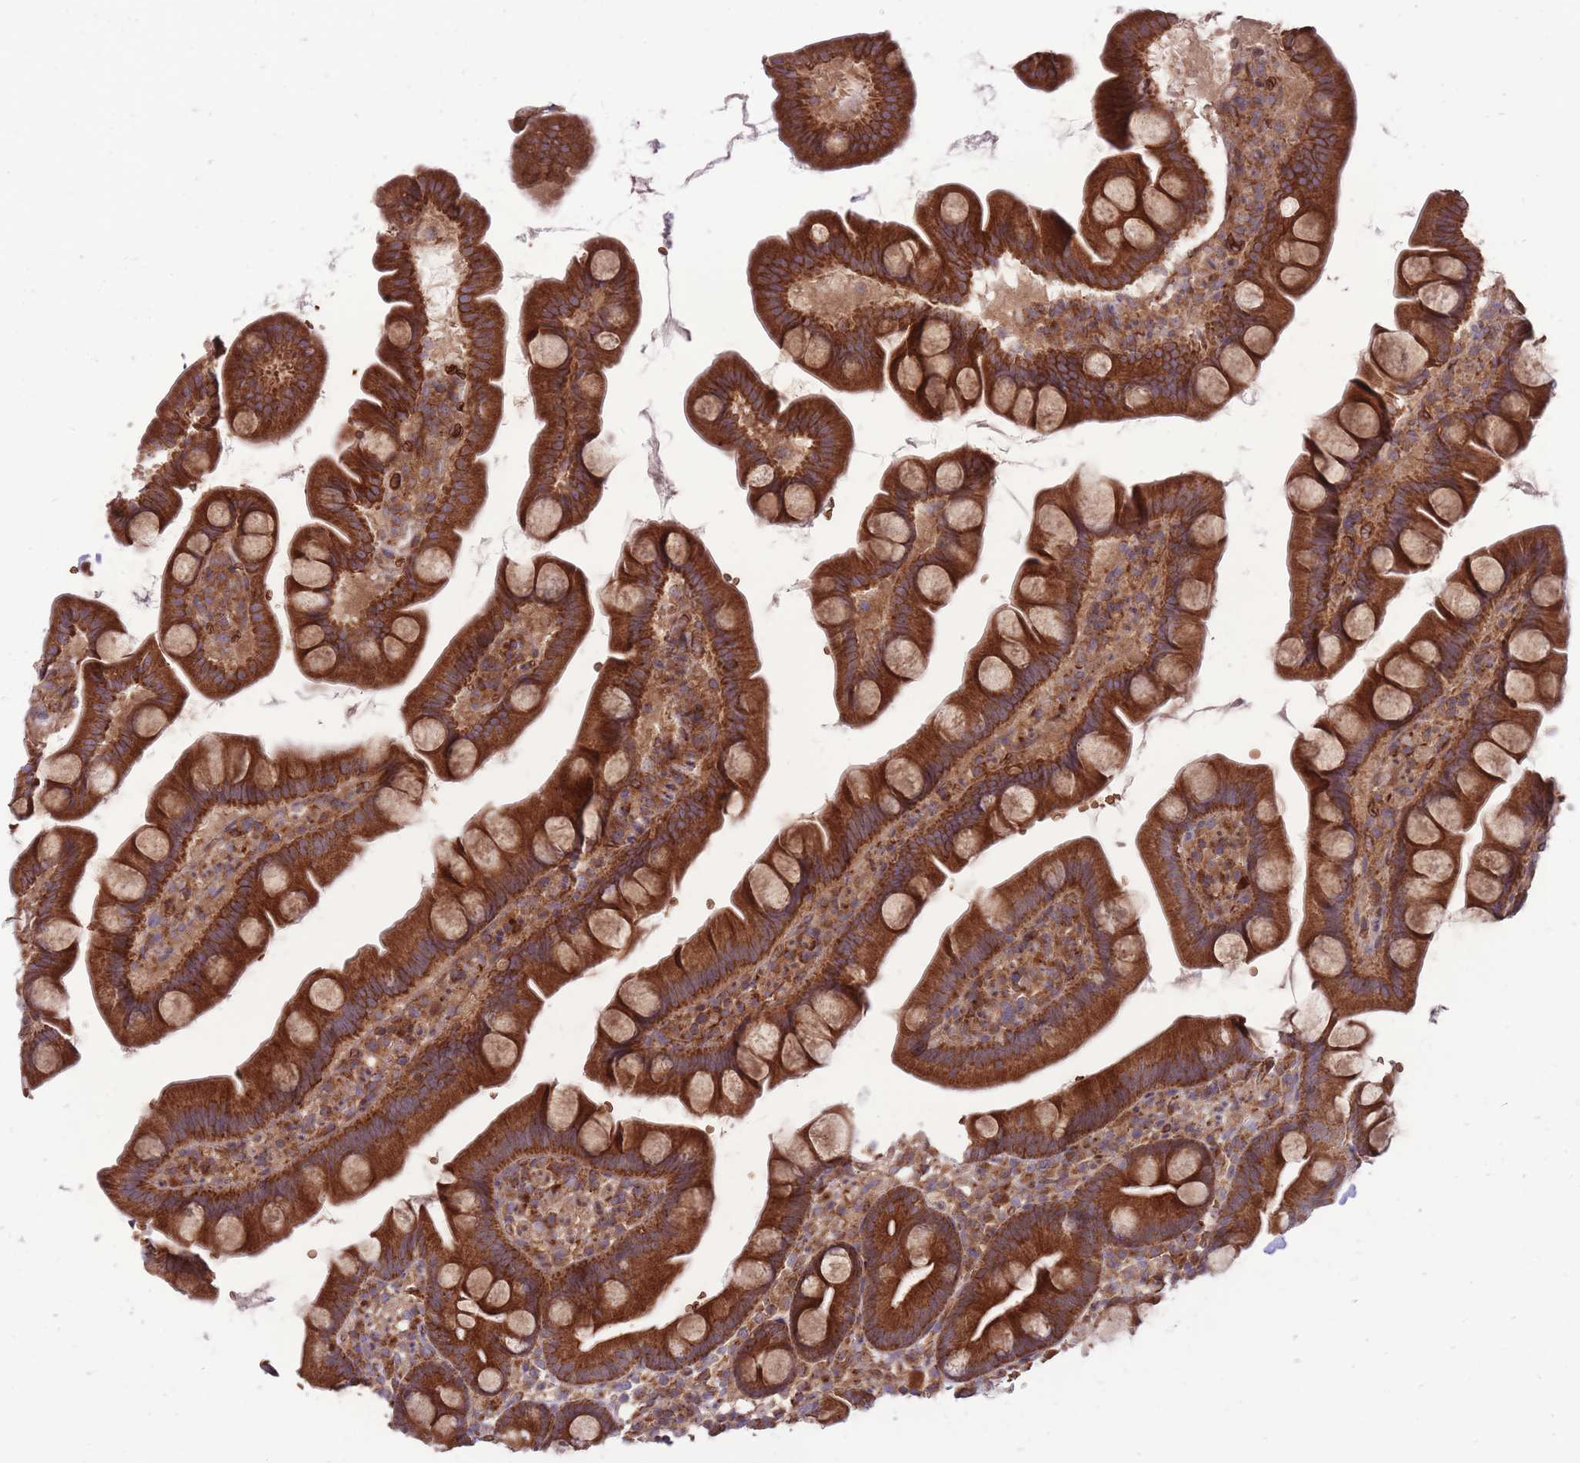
{"staining": {"intensity": "strong", "quantity": ">75%", "location": "cytoplasmic/membranous"}, "tissue": "small intestine", "cell_type": "Glandular cells", "image_type": "normal", "snomed": [{"axis": "morphology", "description": "Normal tissue, NOS"}, {"axis": "topography", "description": "Small intestine"}], "caption": "Protein expression analysis of normal small intestine reveals strong cytoplasmic/membranous staining in about >75% of glandular cells. (IHC, brightfield microscopy, high magnification).", "gene": "ANKRD10", "patient": {"sex": "female", "age": 68}}